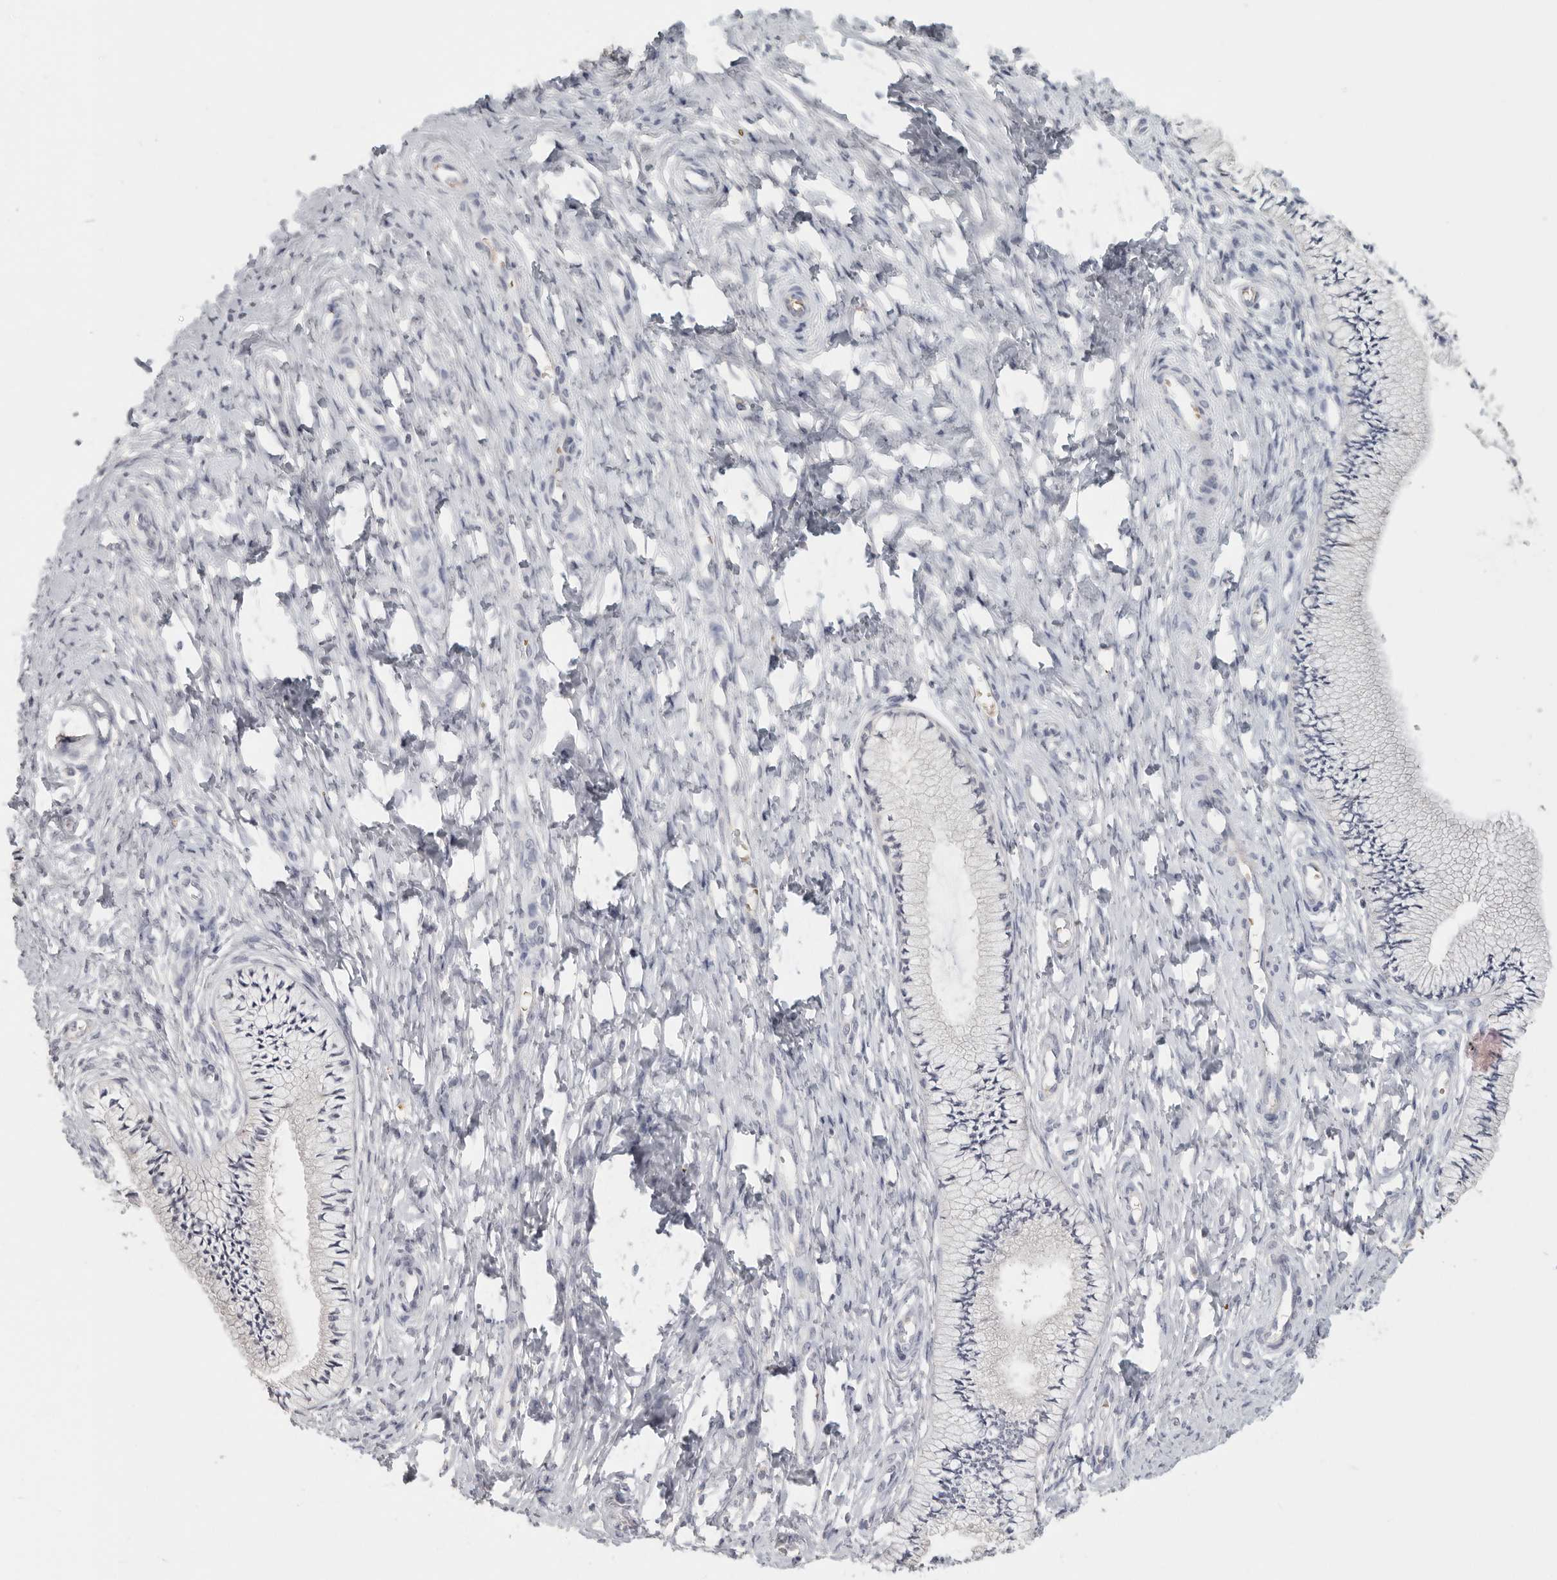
{"staining": {"intensity": "negative", "quantity": "none", "location": "none"}, "tissue": "cervix", "cell_type": "Glandular cells", "image_type": "normal", "snomed": [{"axis": "morphology", "description": "Normal tissue, NOS"}, {"axis": "topography", "description": "Cervix"}], "caption": "Immunohistochemistry photomicrograph of normal human cervix stained for a protein (brown), which displays no staining in glandular cells.", "gene": "DNAJC11", "patient": {"sex": "female", "age": 36}}